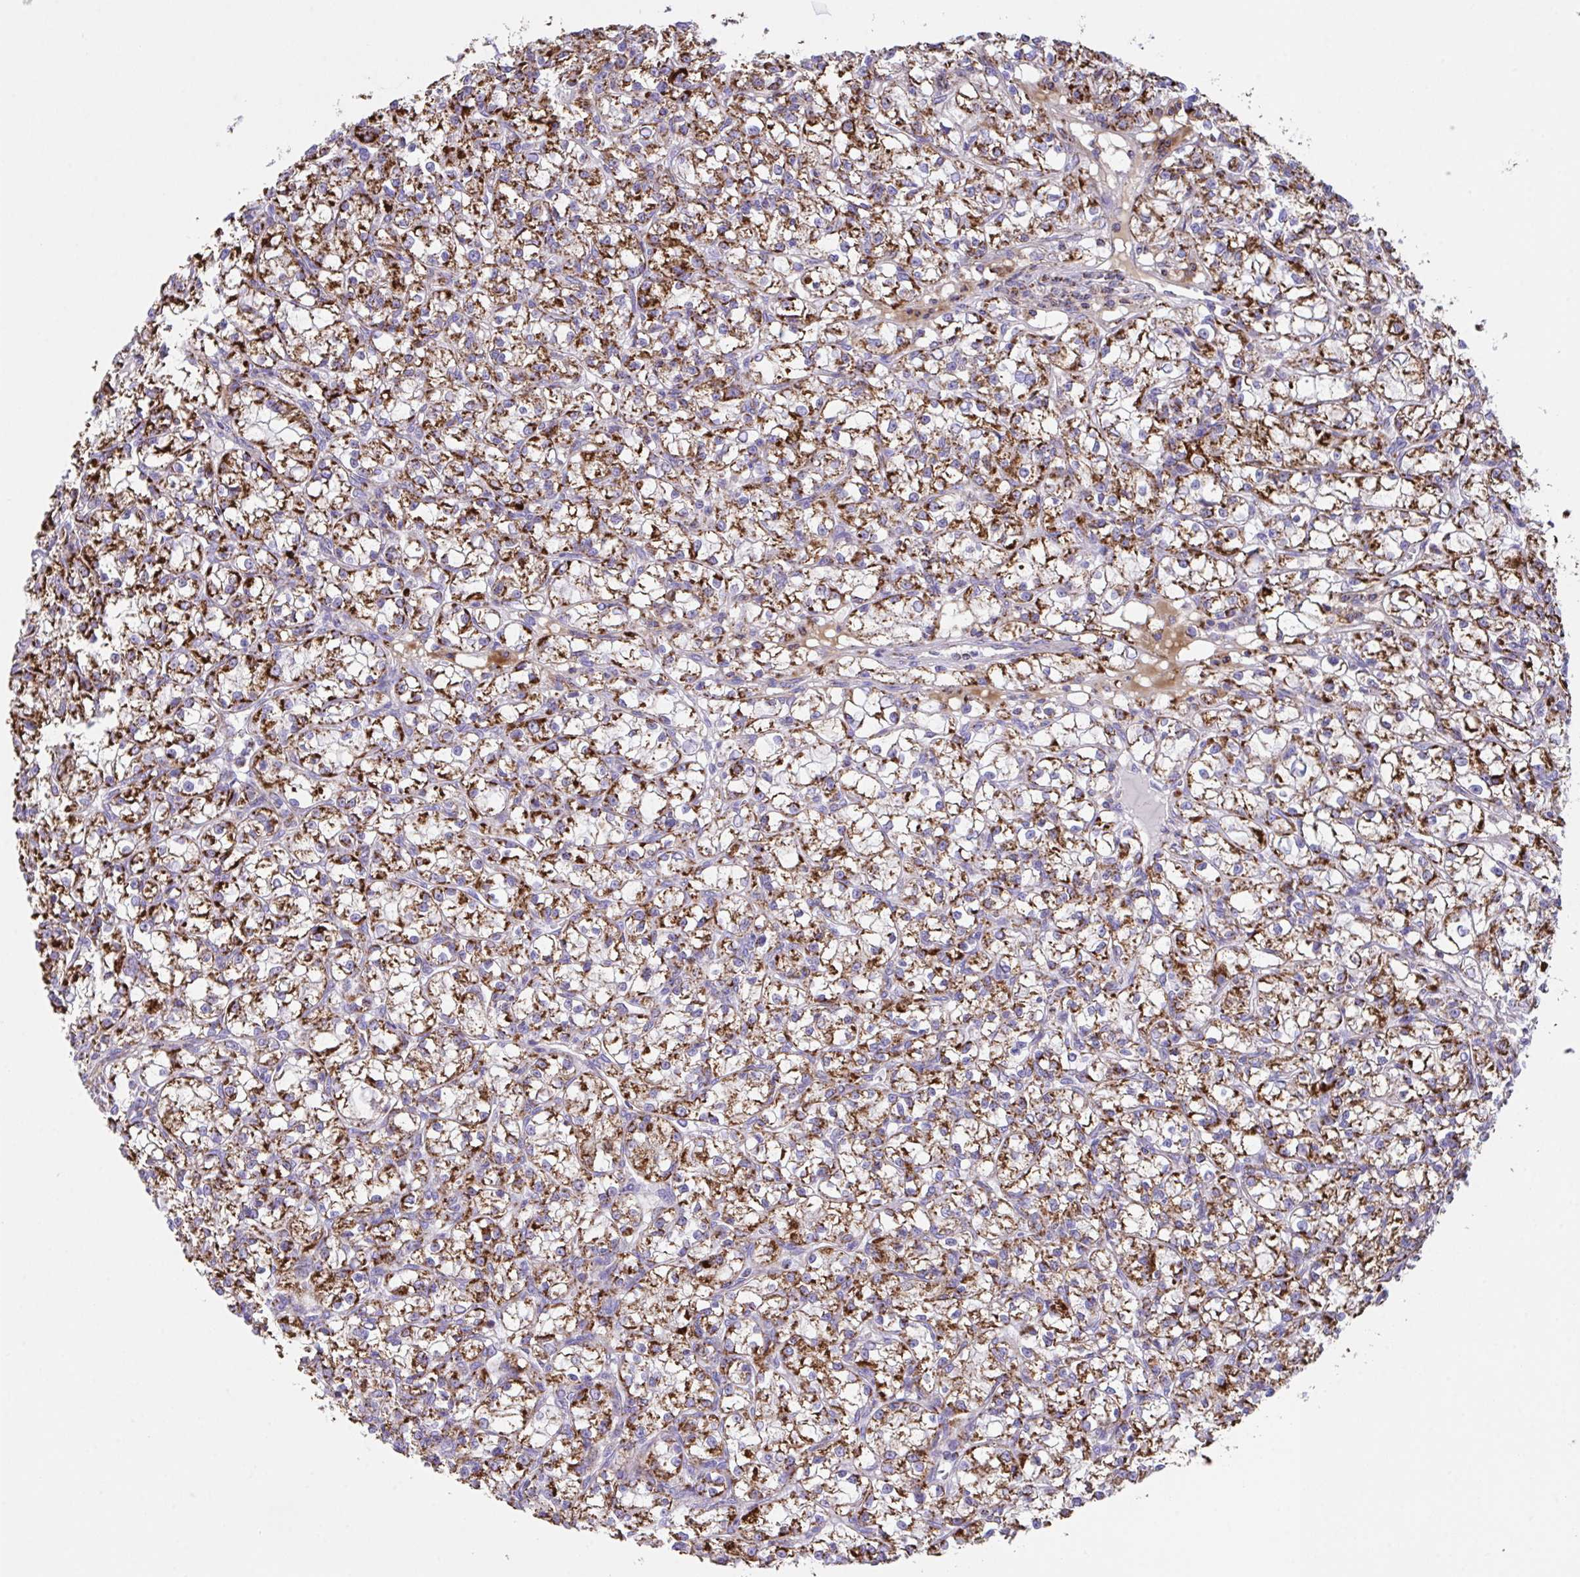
{"staining": {"intensity": "strong", "quantity": ">75%", "location": "cytoplasmic/membranous"}, "tissue": "renal cancer", "cell_type": "Tumor cells", "image_type": "cancer", "snomed": [{"axis": "morphology", "description": "Adenocarcinoma, NOS"}, {"axis": "topography", "description": "Kidney"}], "caption": "Protein expression analysis of human renal cancer (adenocarcinoma) reveals strong cytoplasmic/membranous staining in about >75% of tumor cells.", "gene": "PCMTD2", "patient": {"sex": "female", "age": 59}}